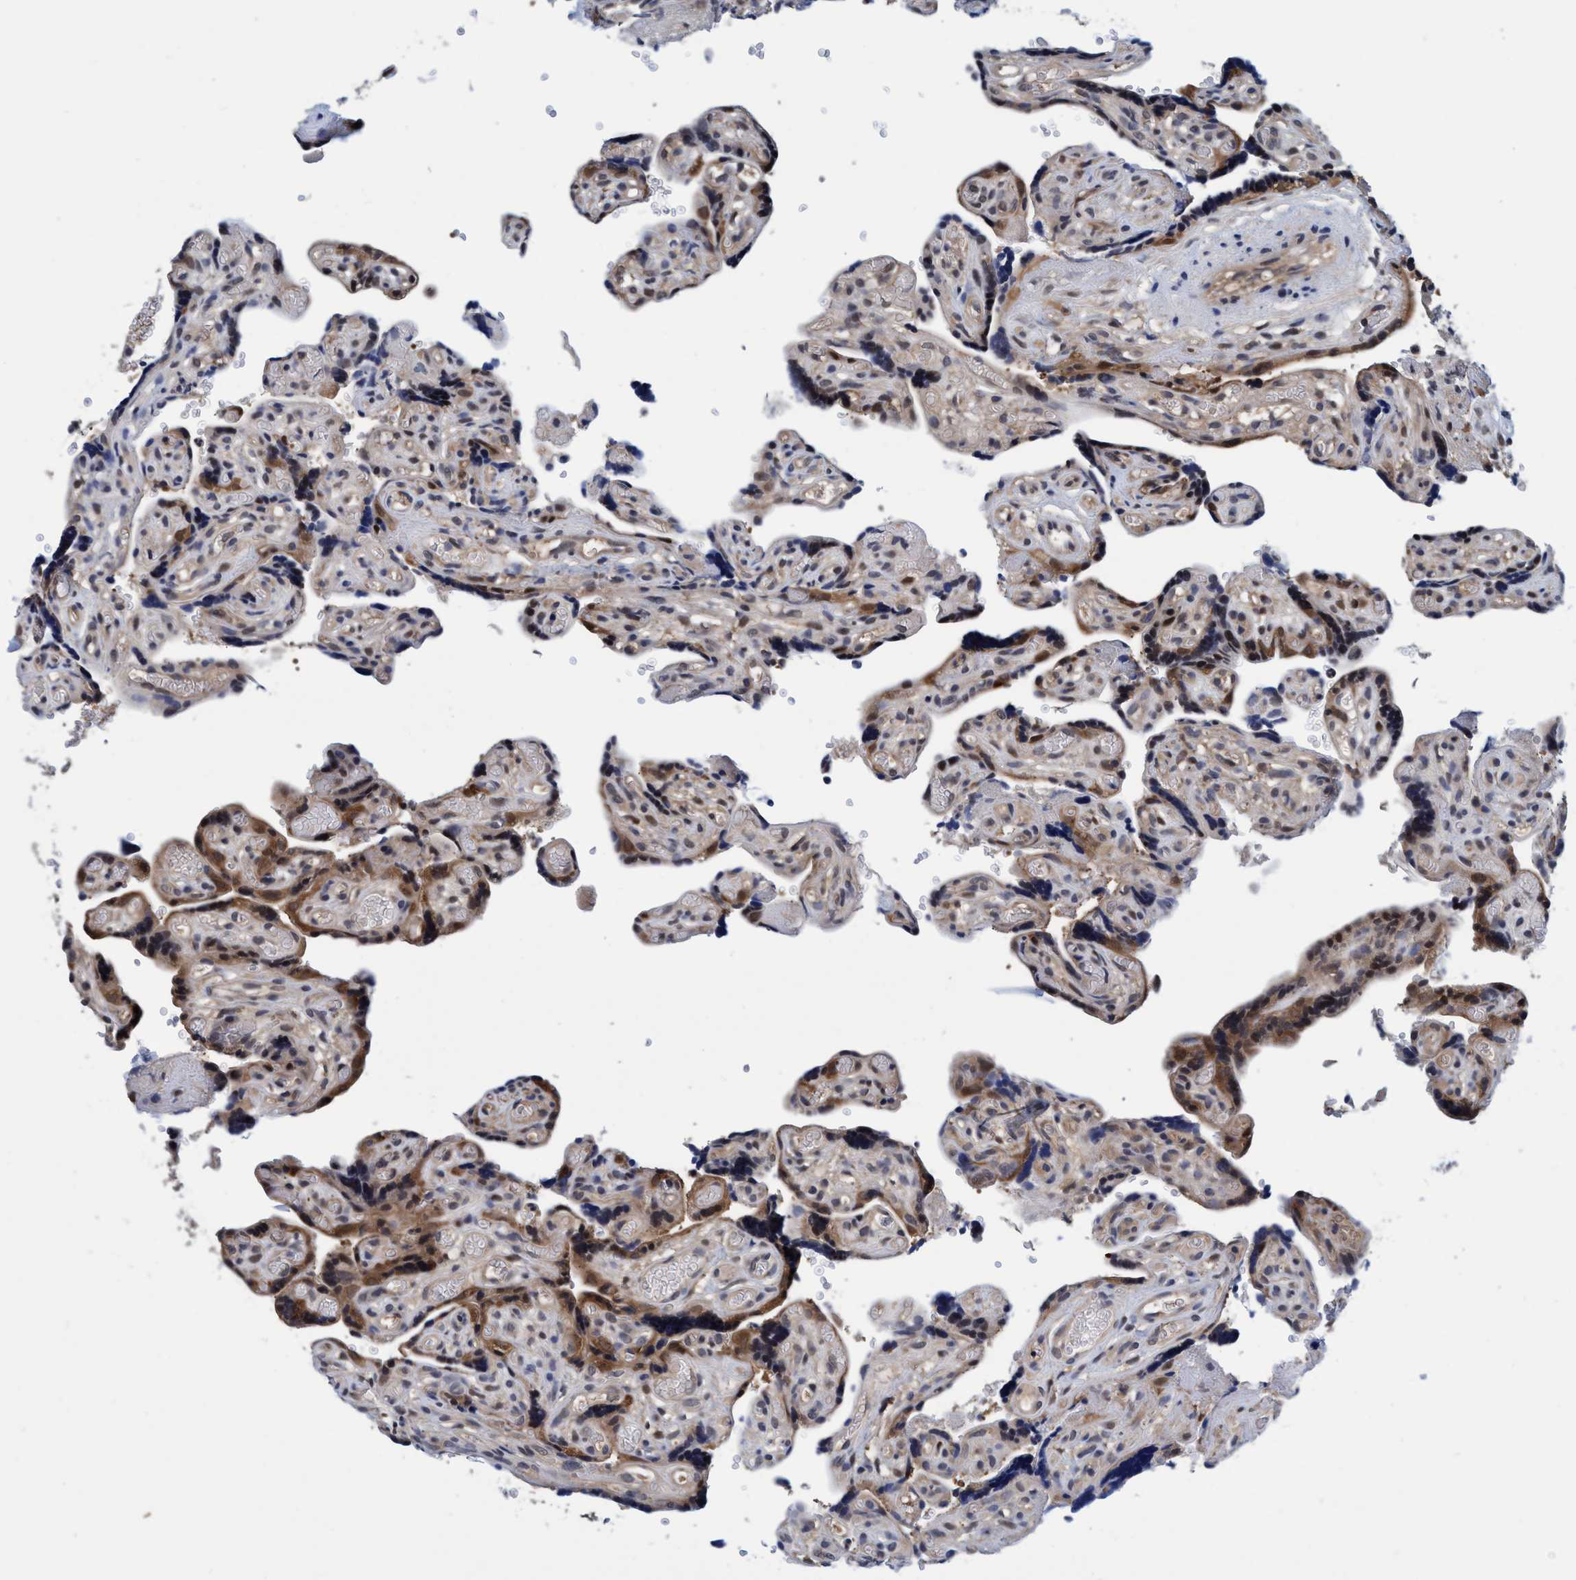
{"staining": {"intensity": "moderate", "quantity": ">75%", "location": "cytoplasmic/membranous,nuclear"}, "tissue": "placenta", "cell_type": "Trophoblastic cells", "image_type": "normal", "snomed": [{"axis": "morphology", "description": "Normal tissue, NOS"}, {"axis": "topography", "description": "Placenta"}], "caption": "Immunohistochemical staining of normal human placenta exhibits moderate cytoplasmic/membranous,nuclear protein positivity in approximately >75% of trophoblastic cells. (brown staining indicates protein expression, while blue staining denotes nuclei).", "gene": "PSMD12", "patient": {"sex": "female", "age": 30}}